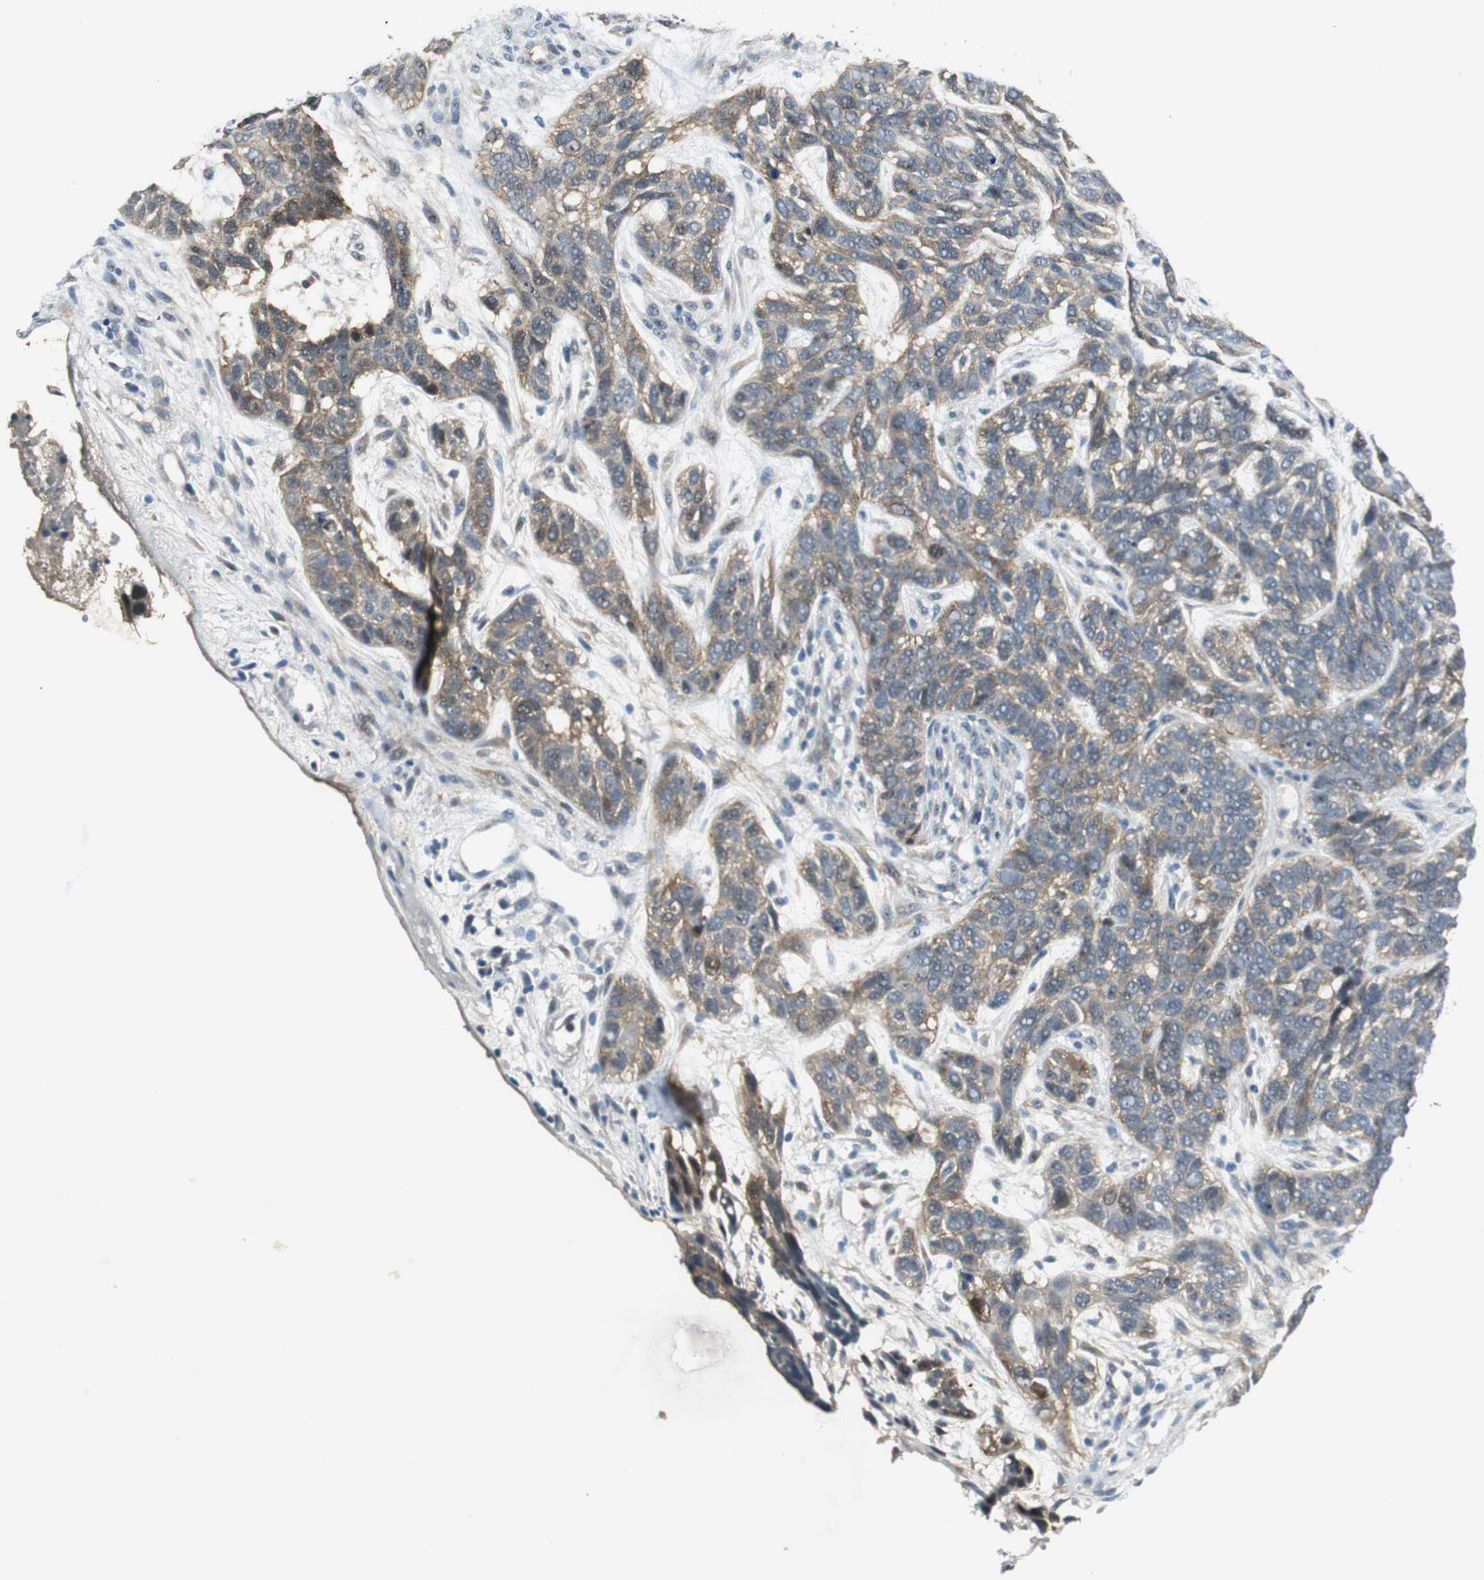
{"staining": {"intensity": "moderate", "quantity": "25%-75%", "location": "cytoplasmic/membranous"}, "tissue": "skin cancer", "cell_type": "Tumor cells", "image_type": "cancer", "snomed": [{"axis": "morphology", "description": "Basal cell carcinoma"}, {"axis": "topography", "description": "Skin"}], "caption": "Protein staining of skin cancer tissue reveals moderate cytoplasmic/membranous positivity in about 25%-75% of tumor cells.", "gene": "FHL2", "patient": {"sex": "male", "age": 87}}